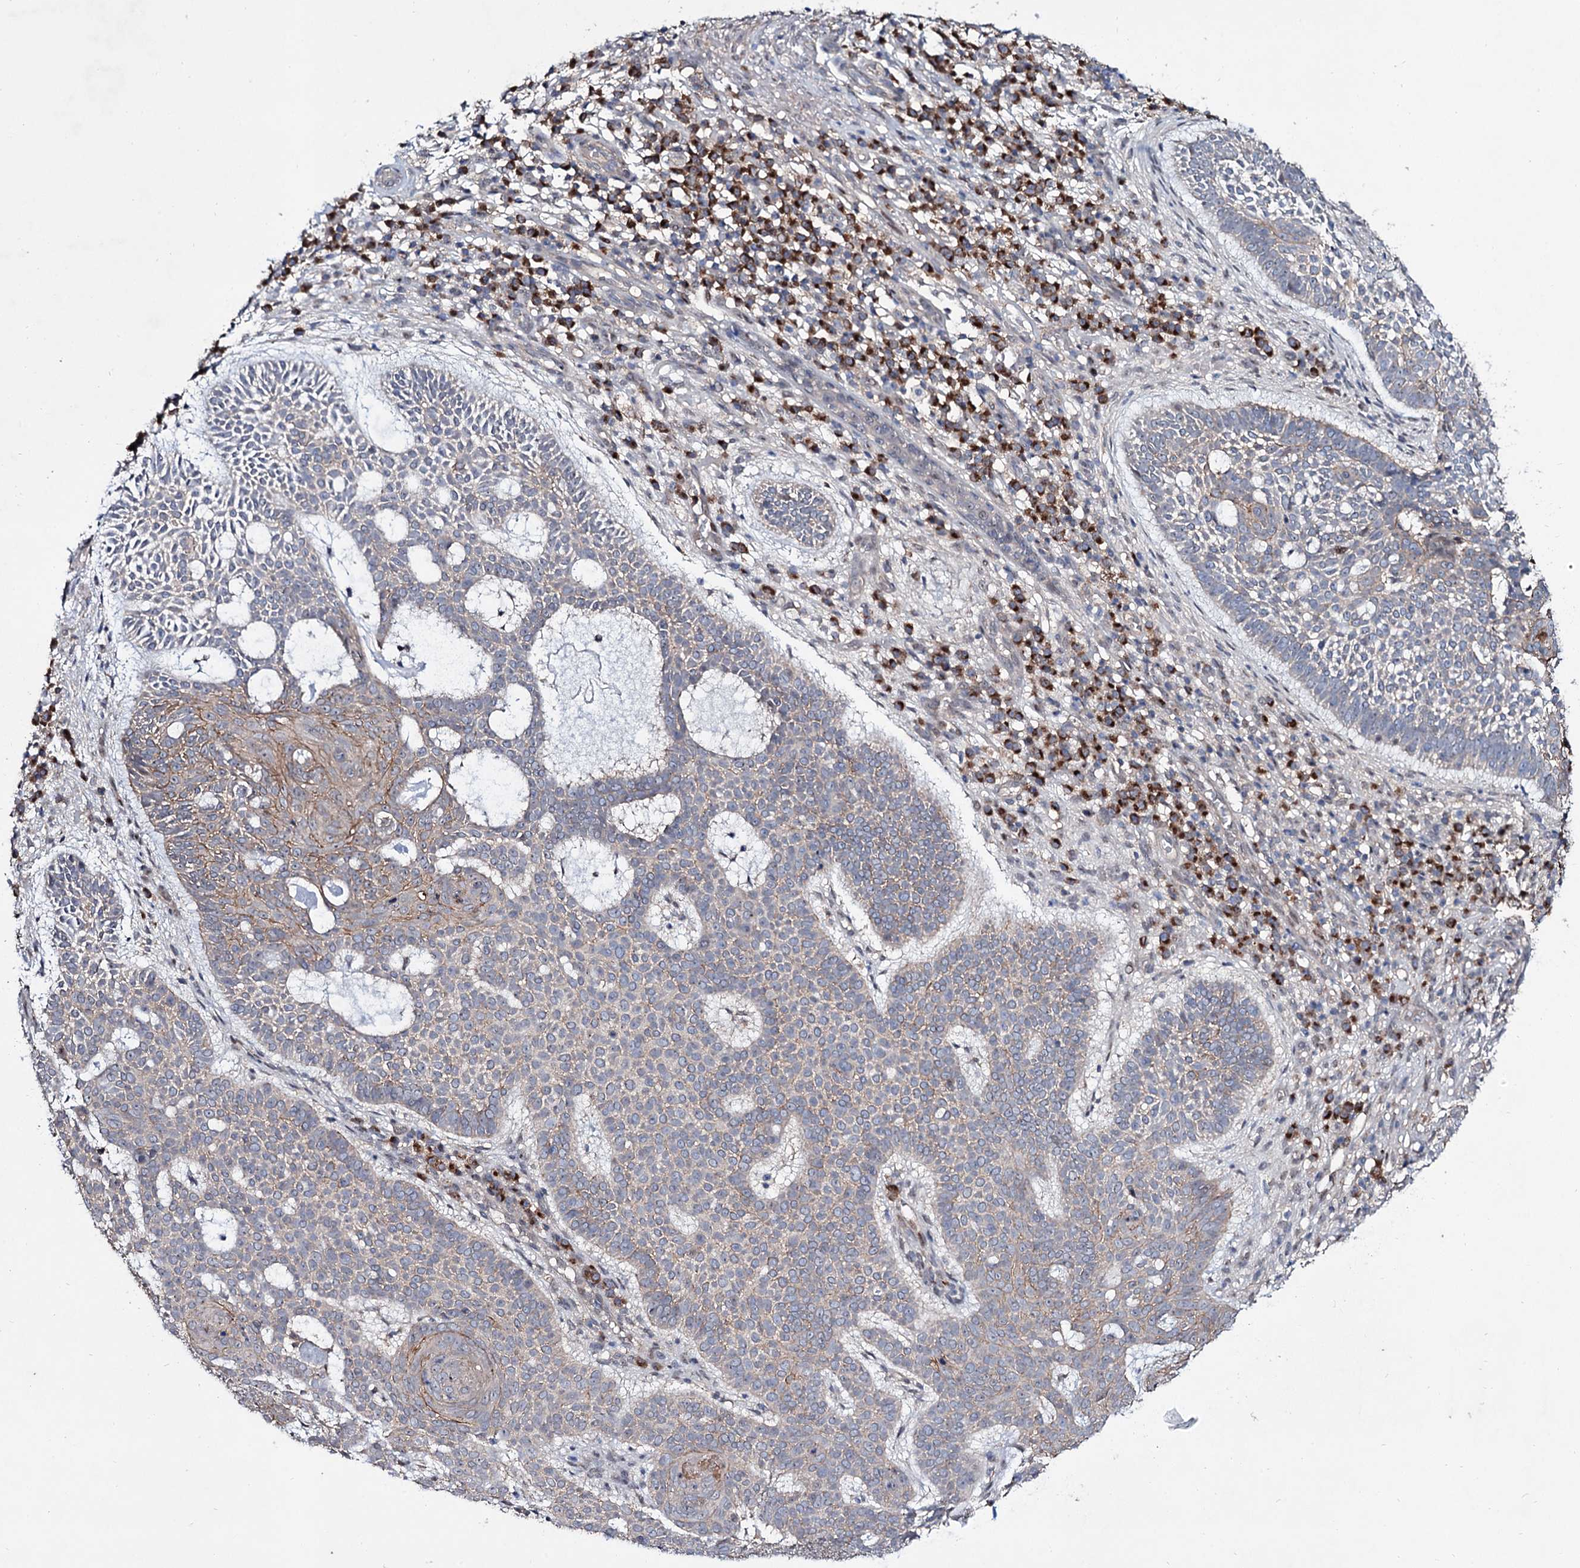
{"staining": {"intensity": "weak", "quantity": "<25%", "location": "cytoplasmic/membranous"}, "tissue": "skin cancer", "cell_type": "Tumor cells", "image_type": "cancer", "snomed": [{"axis": "morphology", "description": "Basal cell carcinoma"}, {"axis": "topography", "description": "Skin"}], "caption": "Immunohistochemistry image of neoplastic tissue: basal cell carcinoma (skin) stained with DAB displays no significant protein staining in tumor cells.", "gene": "SEC24A", "patient": {"sex": "male", "age": 85}}